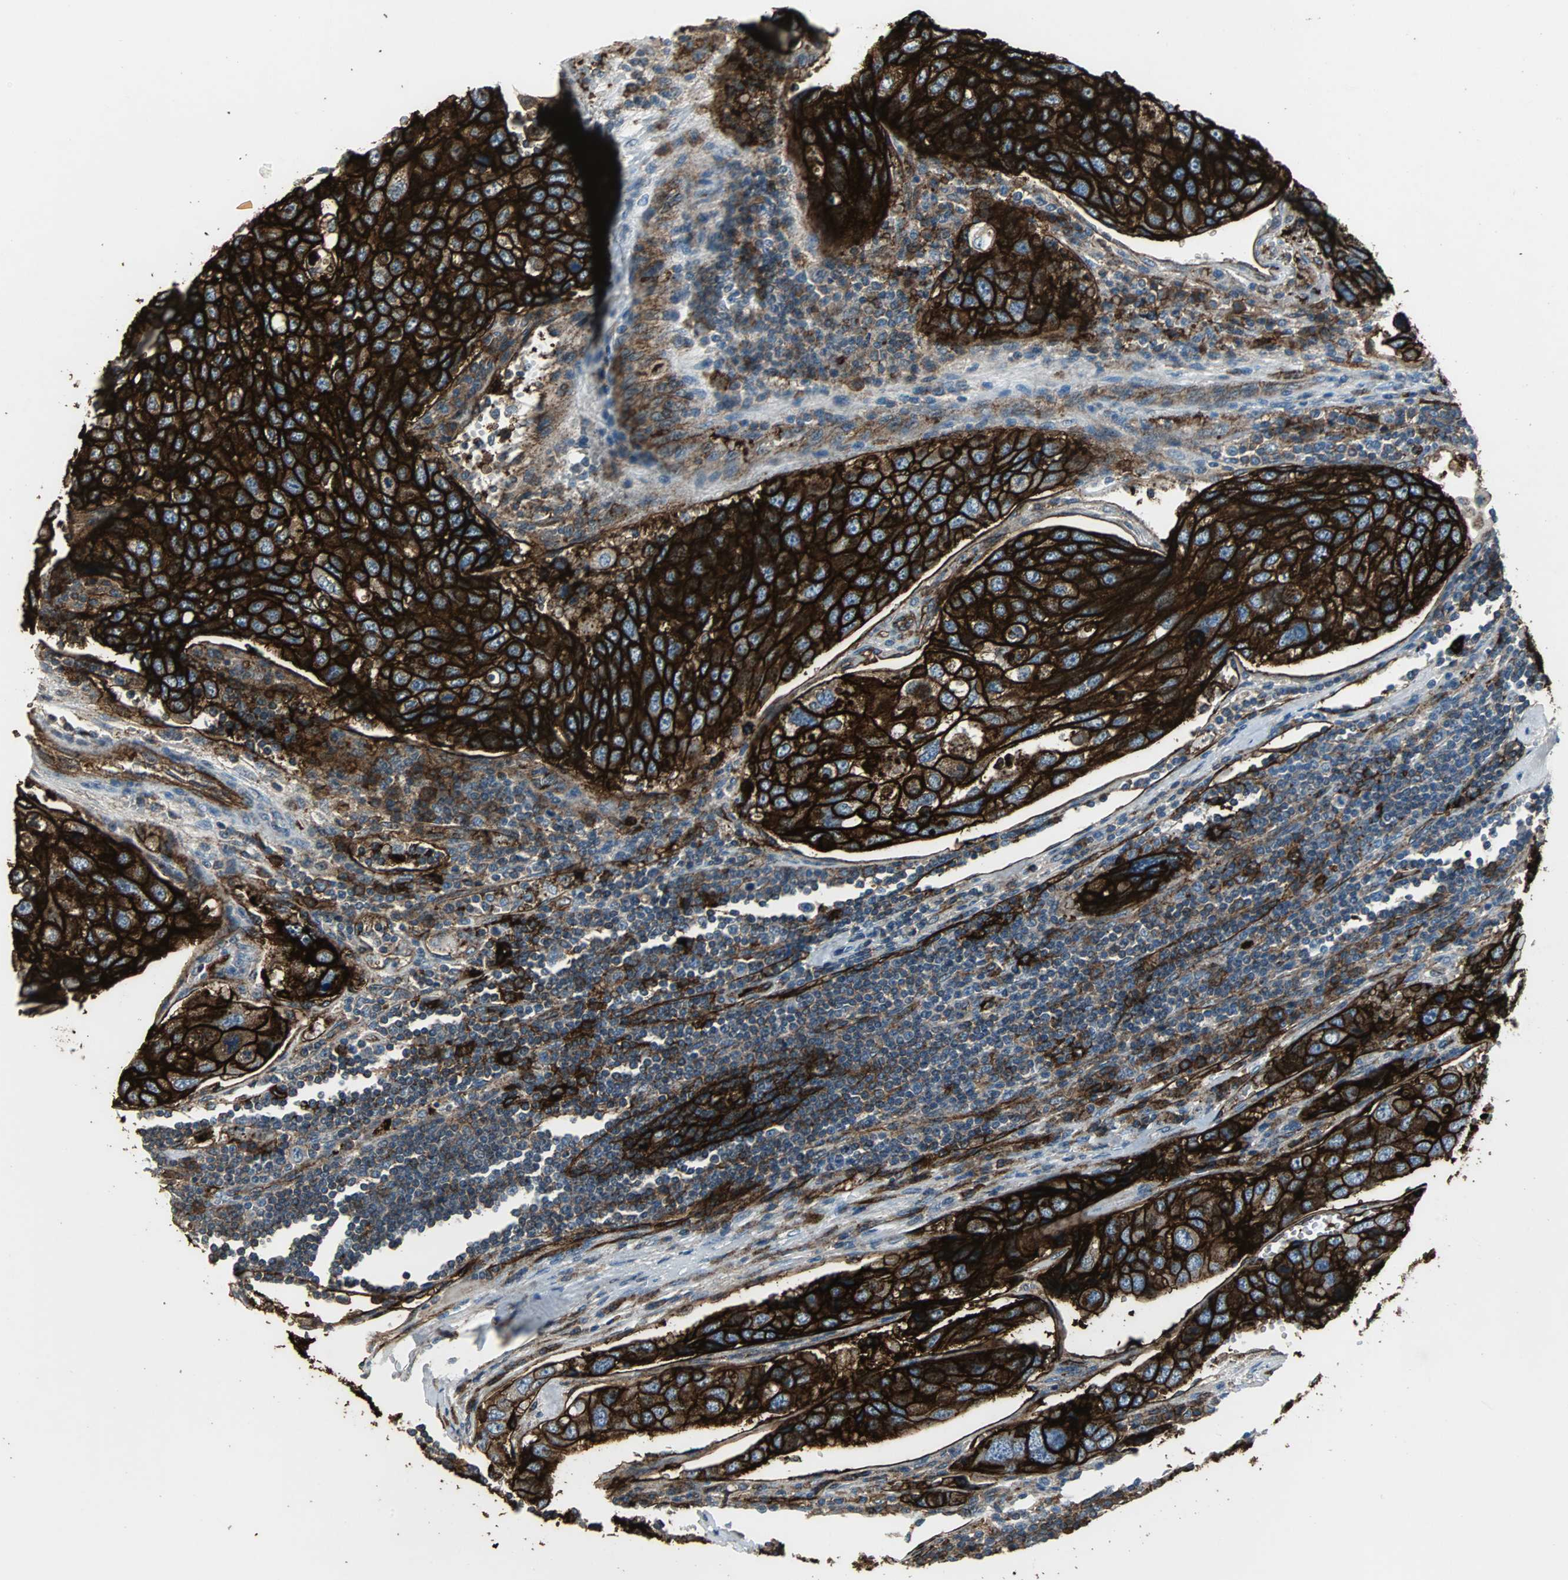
{"staining": {"intensity": "strong", "quantity": ">75%", "location": "cytoplasmic/membranous"}, "tissue": "urothelial cancer", "cell_type": "Tumor cells", "image_type": "cancer", "snomed": [{"axis": "morphology", "description": "Urothelial carcinoma, High grade"}, {"axis": "topography", "description": "Lymph node"}, {"axis": "topography", "description": "Urinary bladder"}], "caption": "Human urothelial carcinoma (high-grade) stained for a protein (brown) demonstrates strong cytoplasmic/membranous positive positivity in approximately >75% of tumor cells.", "gene": "F11R", "patient": {"sex": "male", "age": 51}}